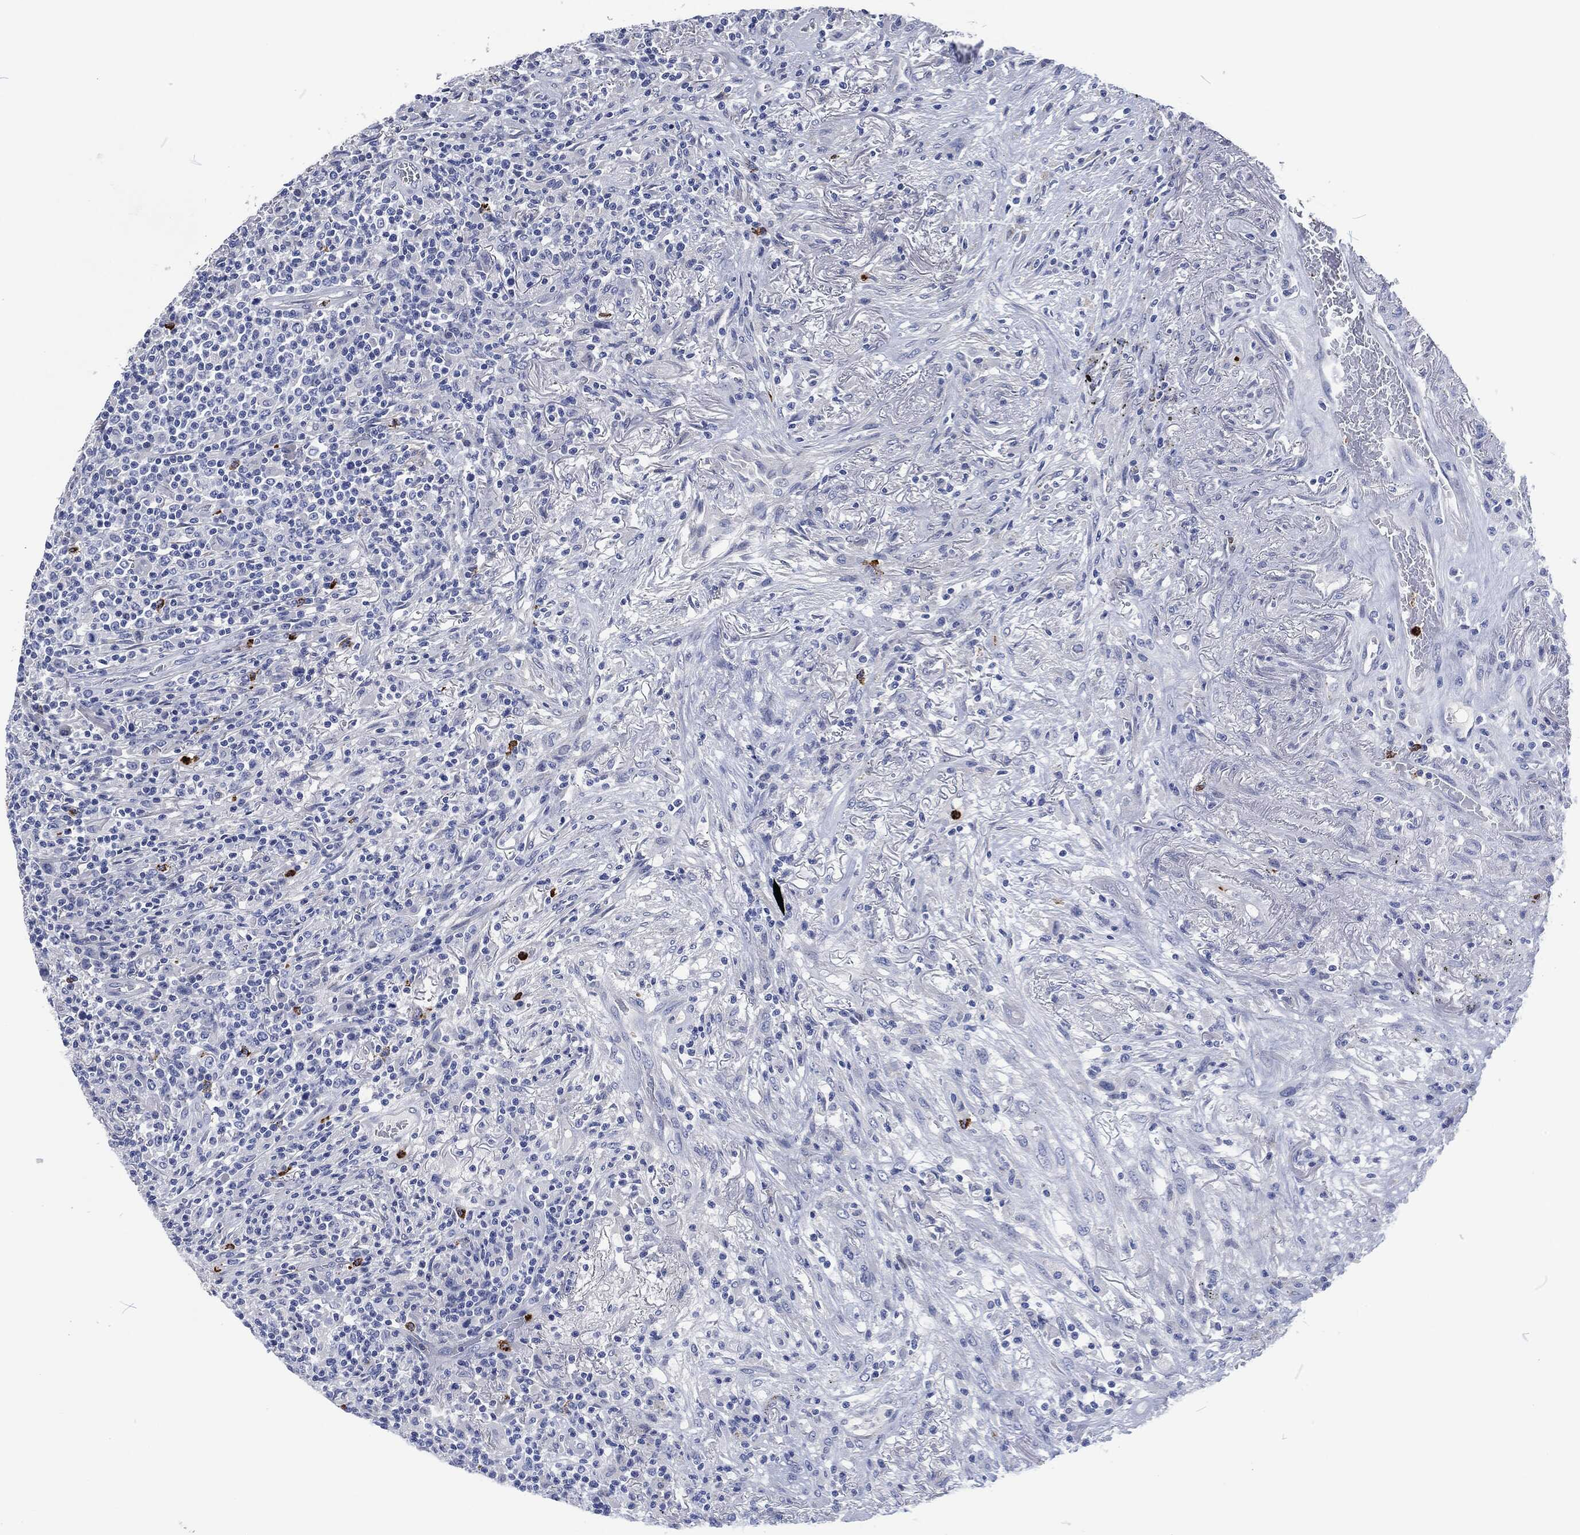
{"staining": {"intensity": "negative", "quantity": "none", "location": "none"}, "tissue": "lymphoma", "cell_type": "Tumor cells", "image_type": "cancer", "snomed": [{"axis": "morphology", "description": "Malignant lymphoma, non-Hodgkin's type, High grade"}, {"axis": "topography", "description": "Lung"}], "caption": "This is a histopathology image of IHC staining of lymphoma, which shows no staining in tumor cells.", "gene": "MPO", "patient": {"sex": "male", "age": 79}}